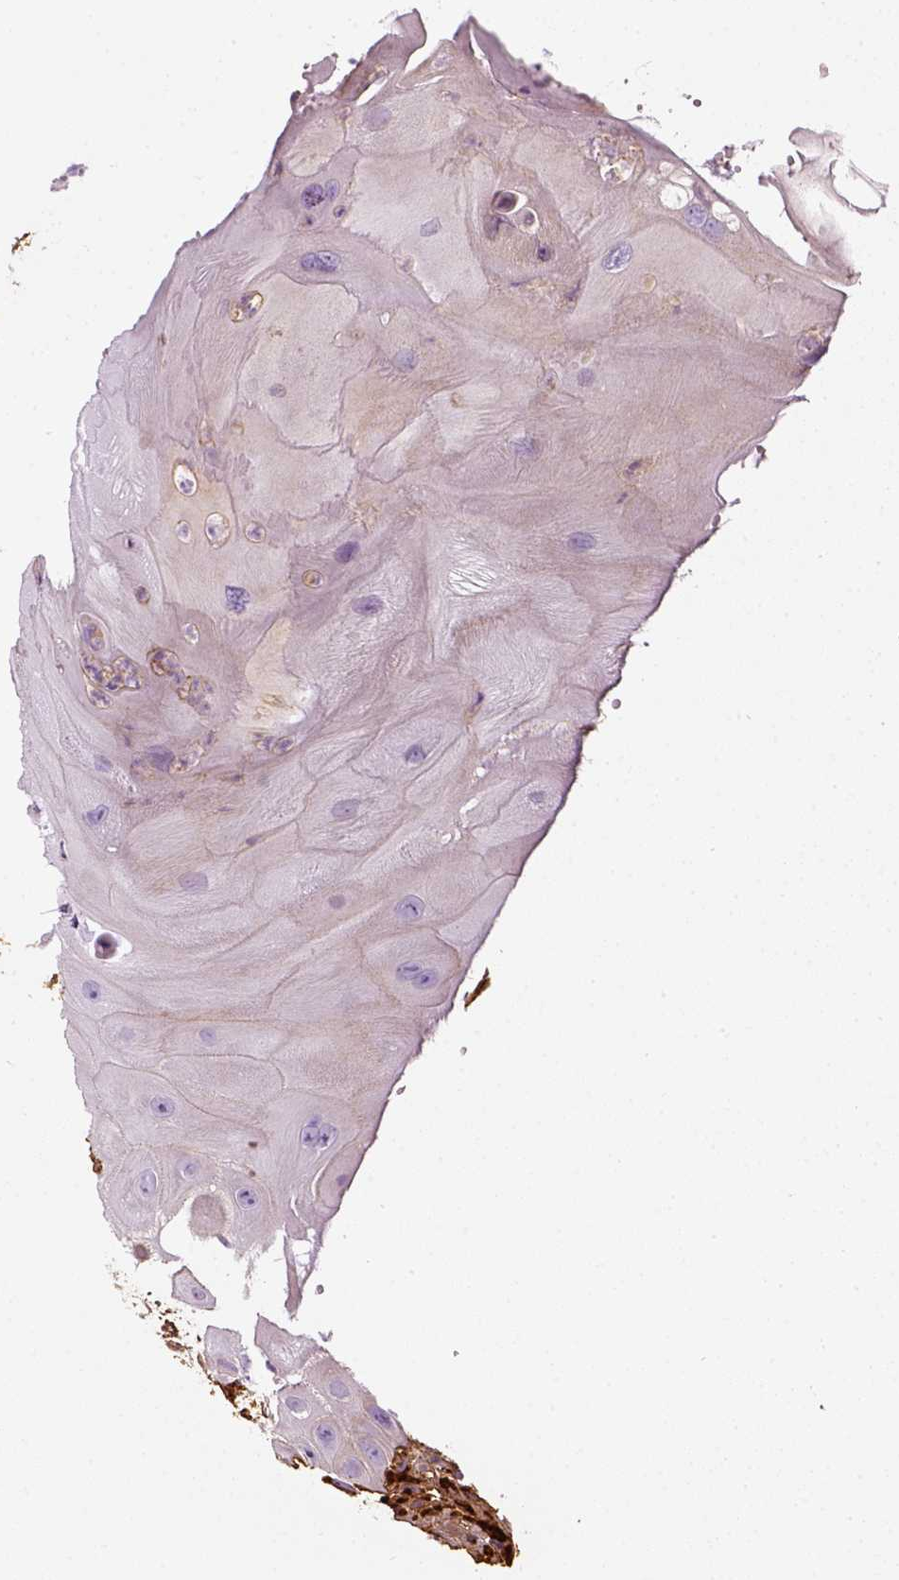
{"staining": {"intensity": "negative", "quantity": "none", "location": "none"}, "tissue": "head and neck cancer", "cell_type": "Tumor cells", "image_type": "cancer", "snomed": [{"axis": "morphology", "description": "Squamous cell carcinoma, NOS"}, {"axis": "topography", "description": "Head-Neck"}], "caption": "DAB (3,3'-diaminobenzidine) immunohistochemical staining of human head and neck squamous cell carcinoma exhibits no significant expression in tumor cells.", "gene": "COL6A2", "patient": {"sex": "male", "age": 65}}